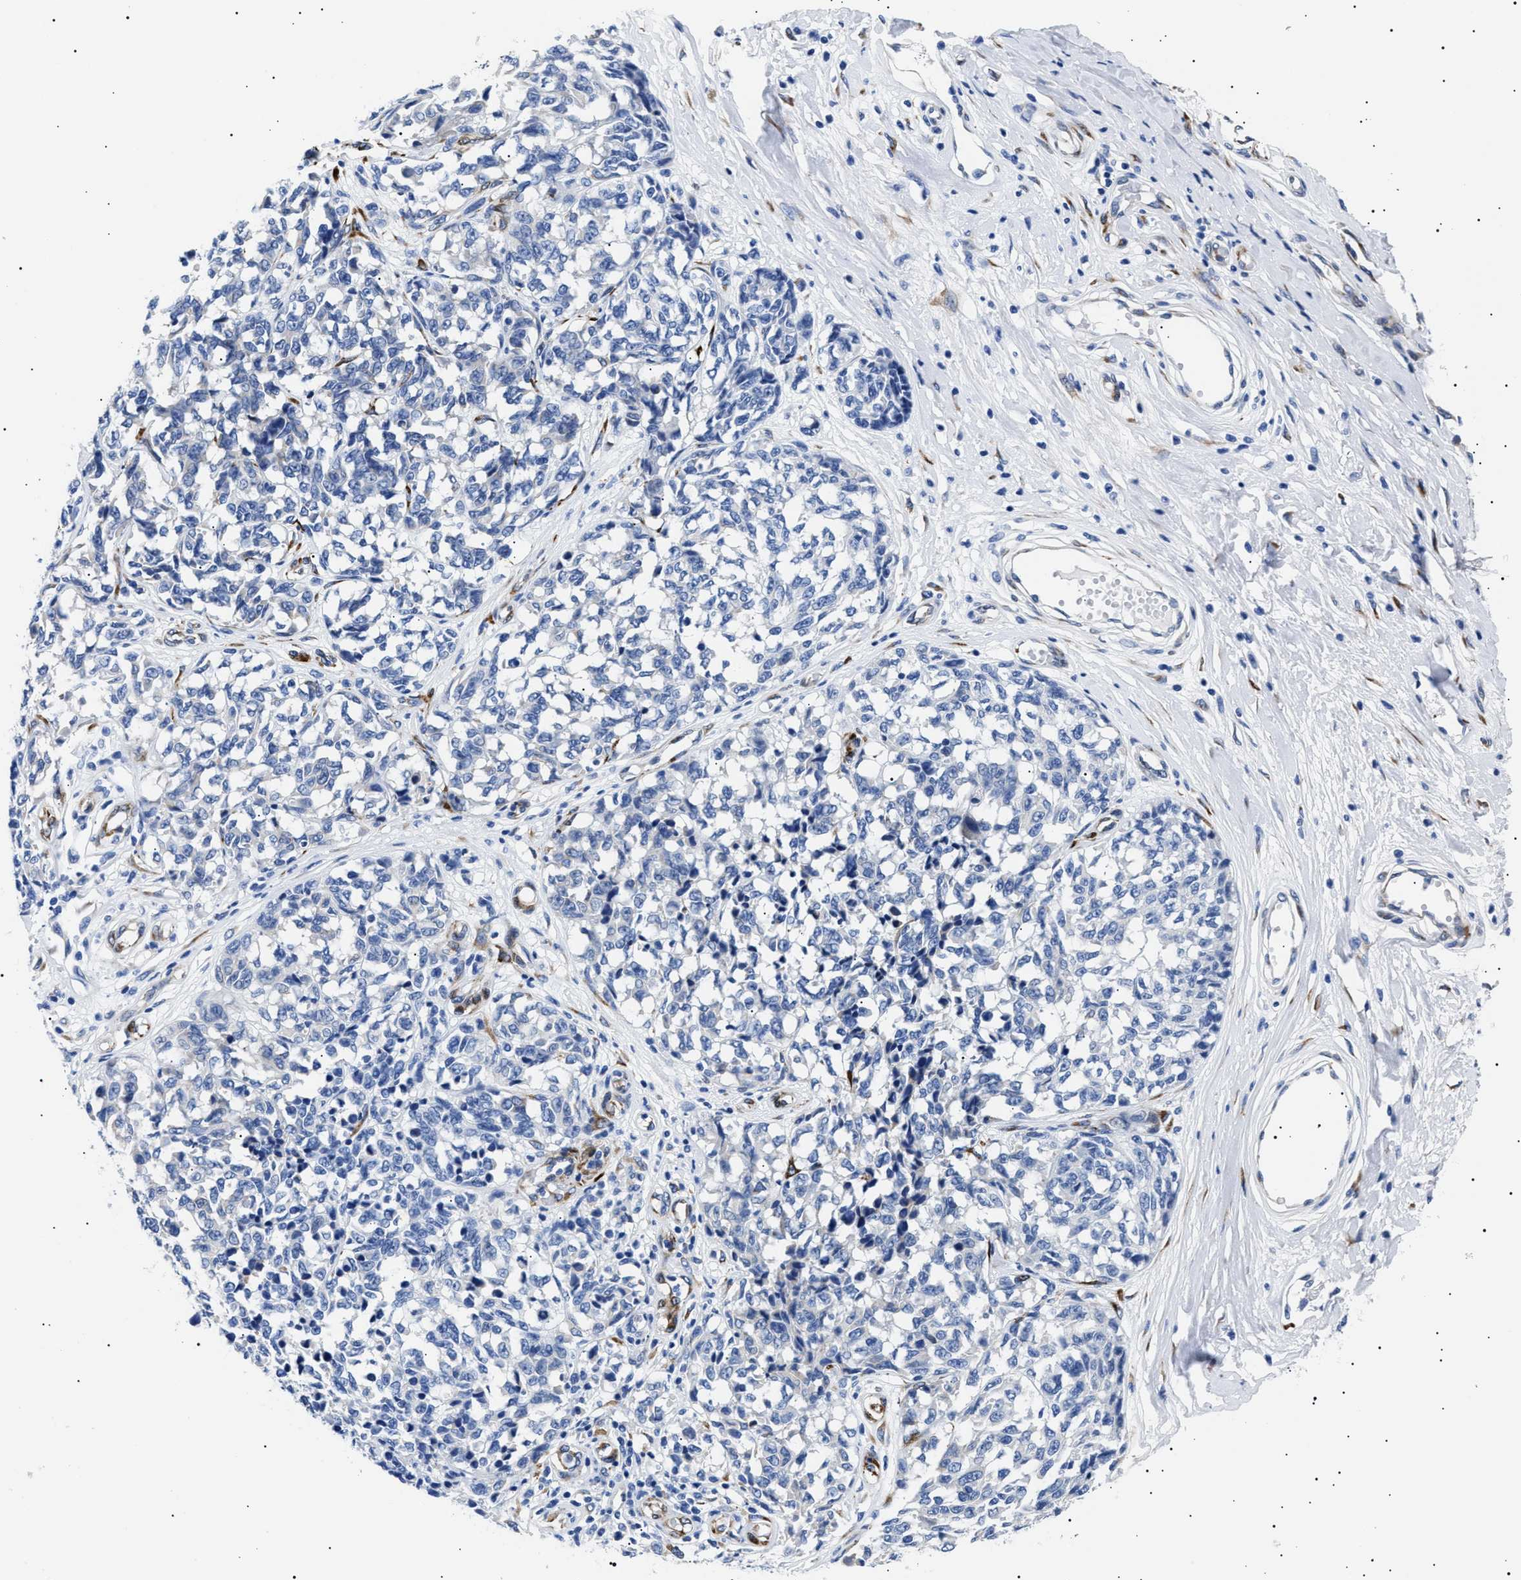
{"staining": {"intensity": "negative", "quantity": "none", "location": "none"}, "tissue": "melanoma", "cell_type": "Tumor cells", "image_type": "cancer", "snomed": [{"axis": "morphology", "description": "Malignant melanoma, NOS"}, {"axis": "topography", "description": "Skin"}], "caption": "There is no significant positivity in tumor cells of melanoma.", "gene": "HEMGN", "patient": {"sex": "female", "age": 64}}